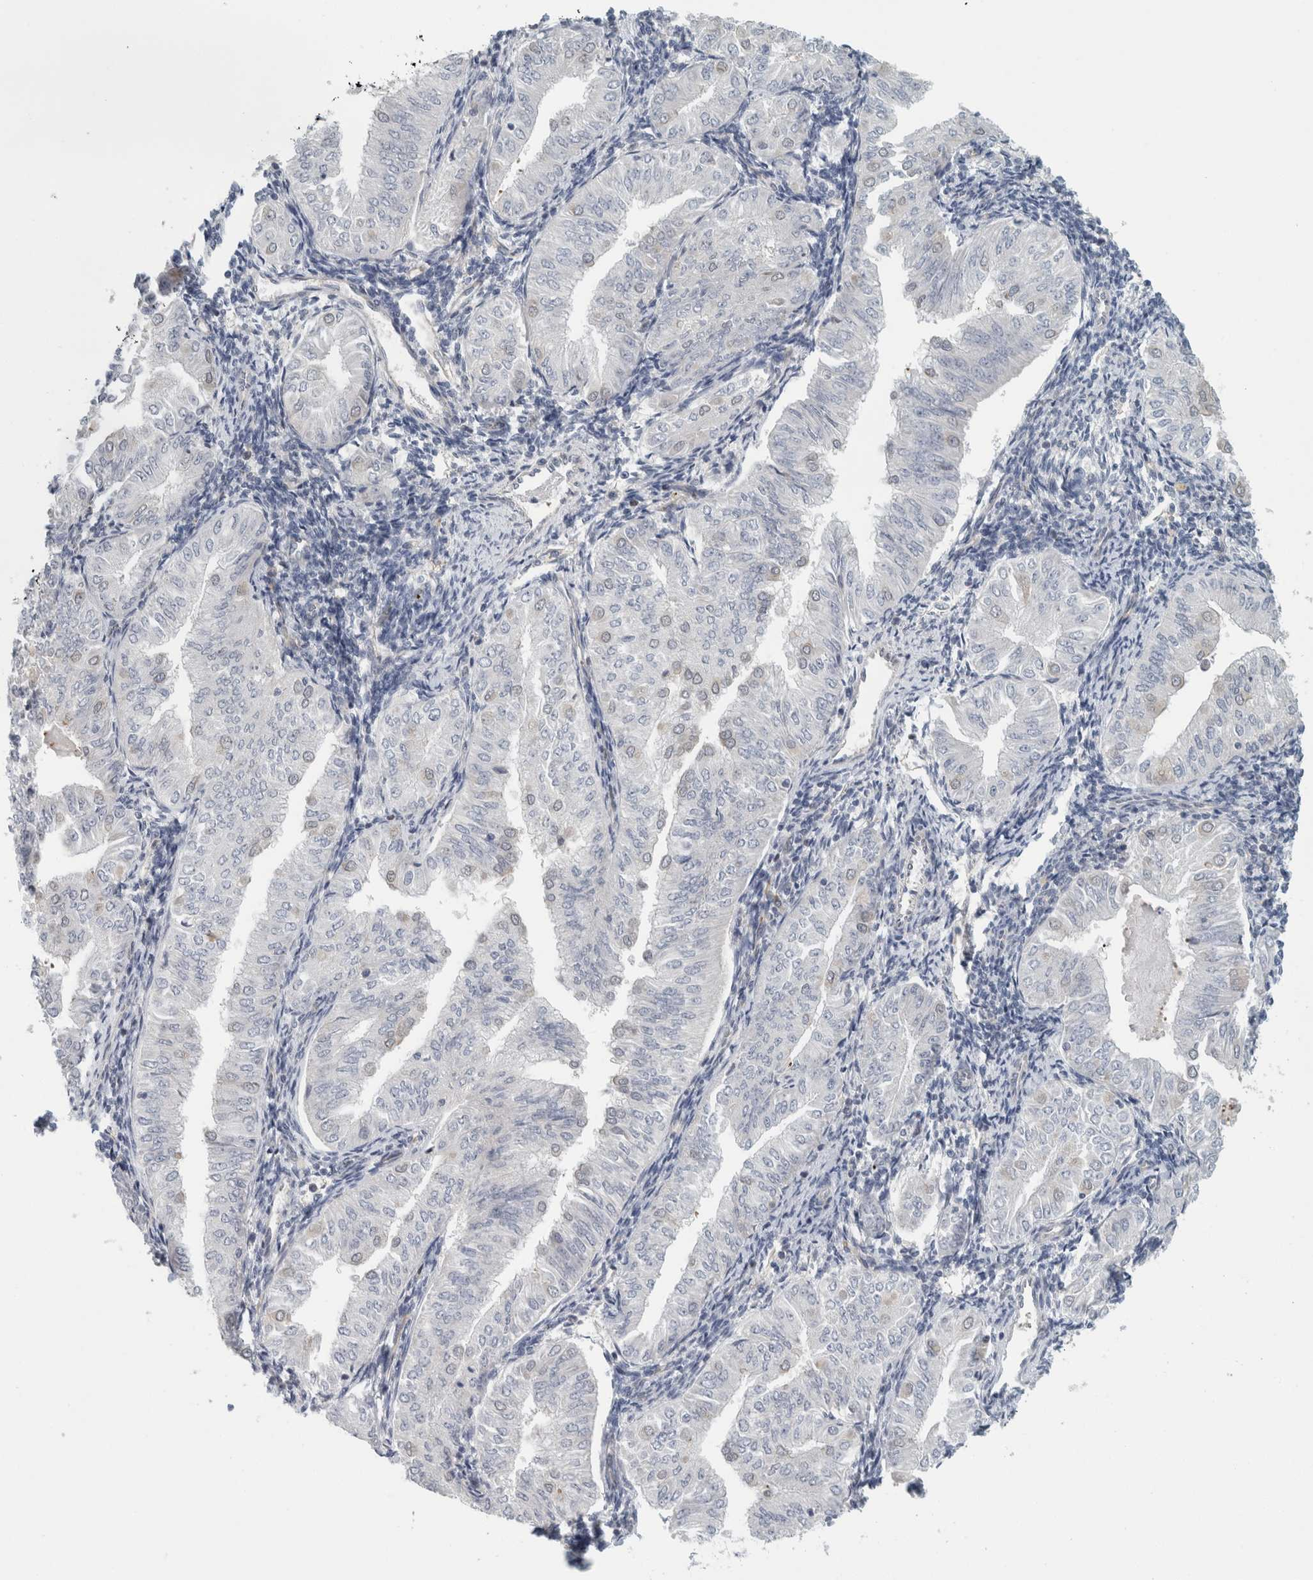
{"staining": {"intensity": "negative", "quantity": "none", "location": "none"}, "tissue": "endometrial cancer", "cell_type": "Tumor cells", "image_type": "cancer", "snomed": [{"axis": "morphology", "description": "Normal tissue, NOS"}, {"axis": "morphology", "description": "Adenocarcinoma, NOS"}, {"axis": "topography", "description": "Endometrium"}], "caption": "Tumor cells show no significant protein staining in adenocarcinoma (endometrial).", "gene": "EIF4G3", "patient": {"sex": "female", "age": 53}}